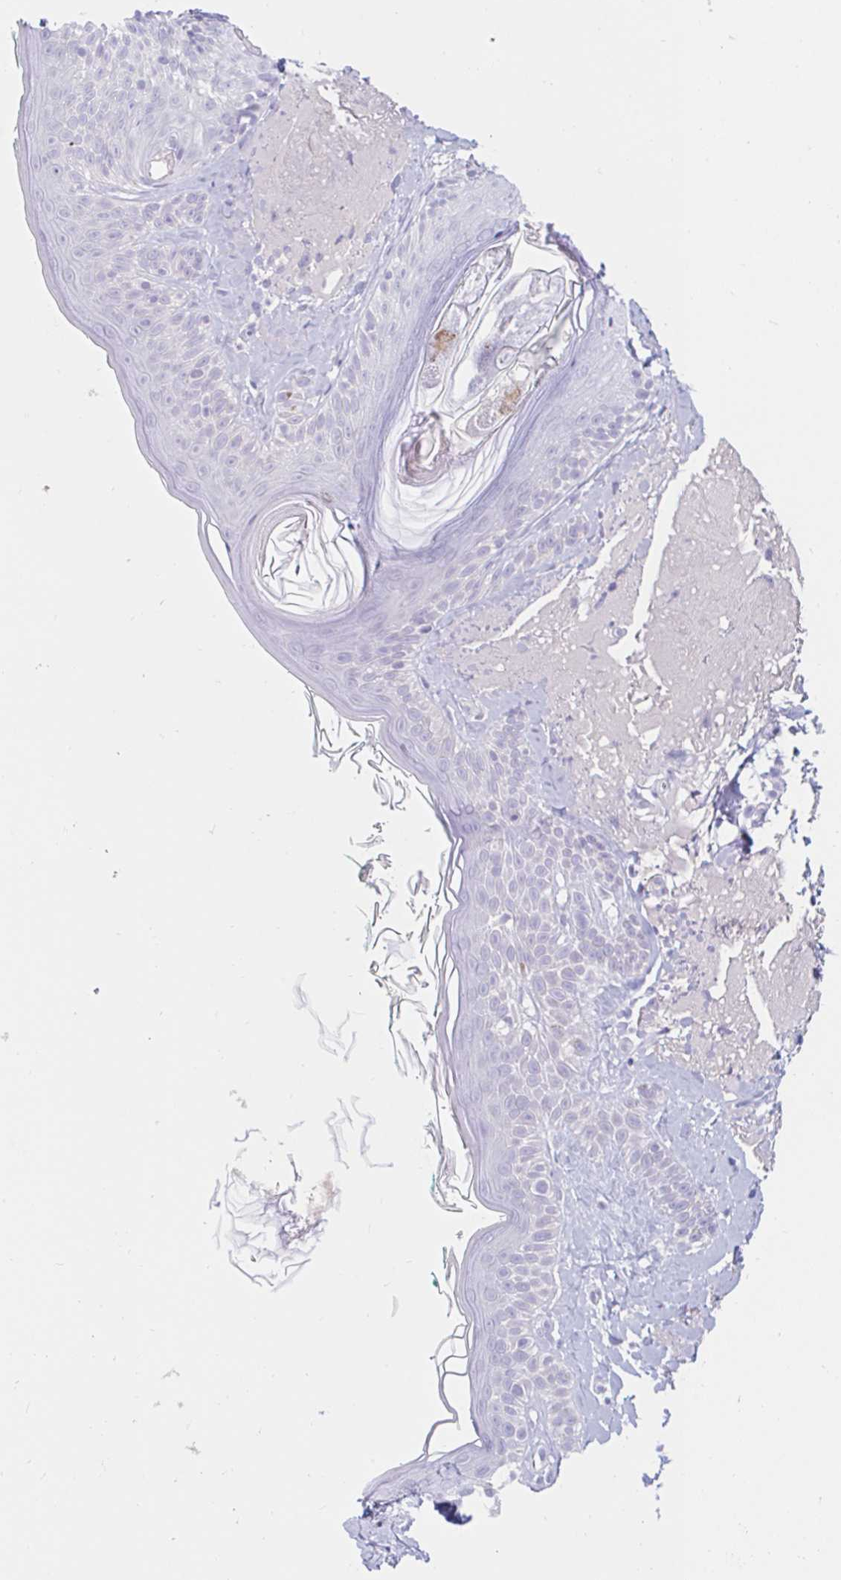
{"staining": {"intensity": "negative", "quantity": "none", "location": "none"}, "tissue": "skin", "cell_type": "Fibroblasts", "image_type": "normal", "snomed": [{"axis": "morphology", "description": "Normal tissue, NOS"}, {"axis": "topography", "description": "Skin"}], "caption": "IHC photomicrograph of normal skin: human skin stained with DAB demonstrates no significant protein staining in fibroblasts. (DAB immunohistochemistry (IHC) visualized using brightfield microscopy, high magnification).", "gene": "TEX44", "patient": {"sex": "male", "age": 73}}